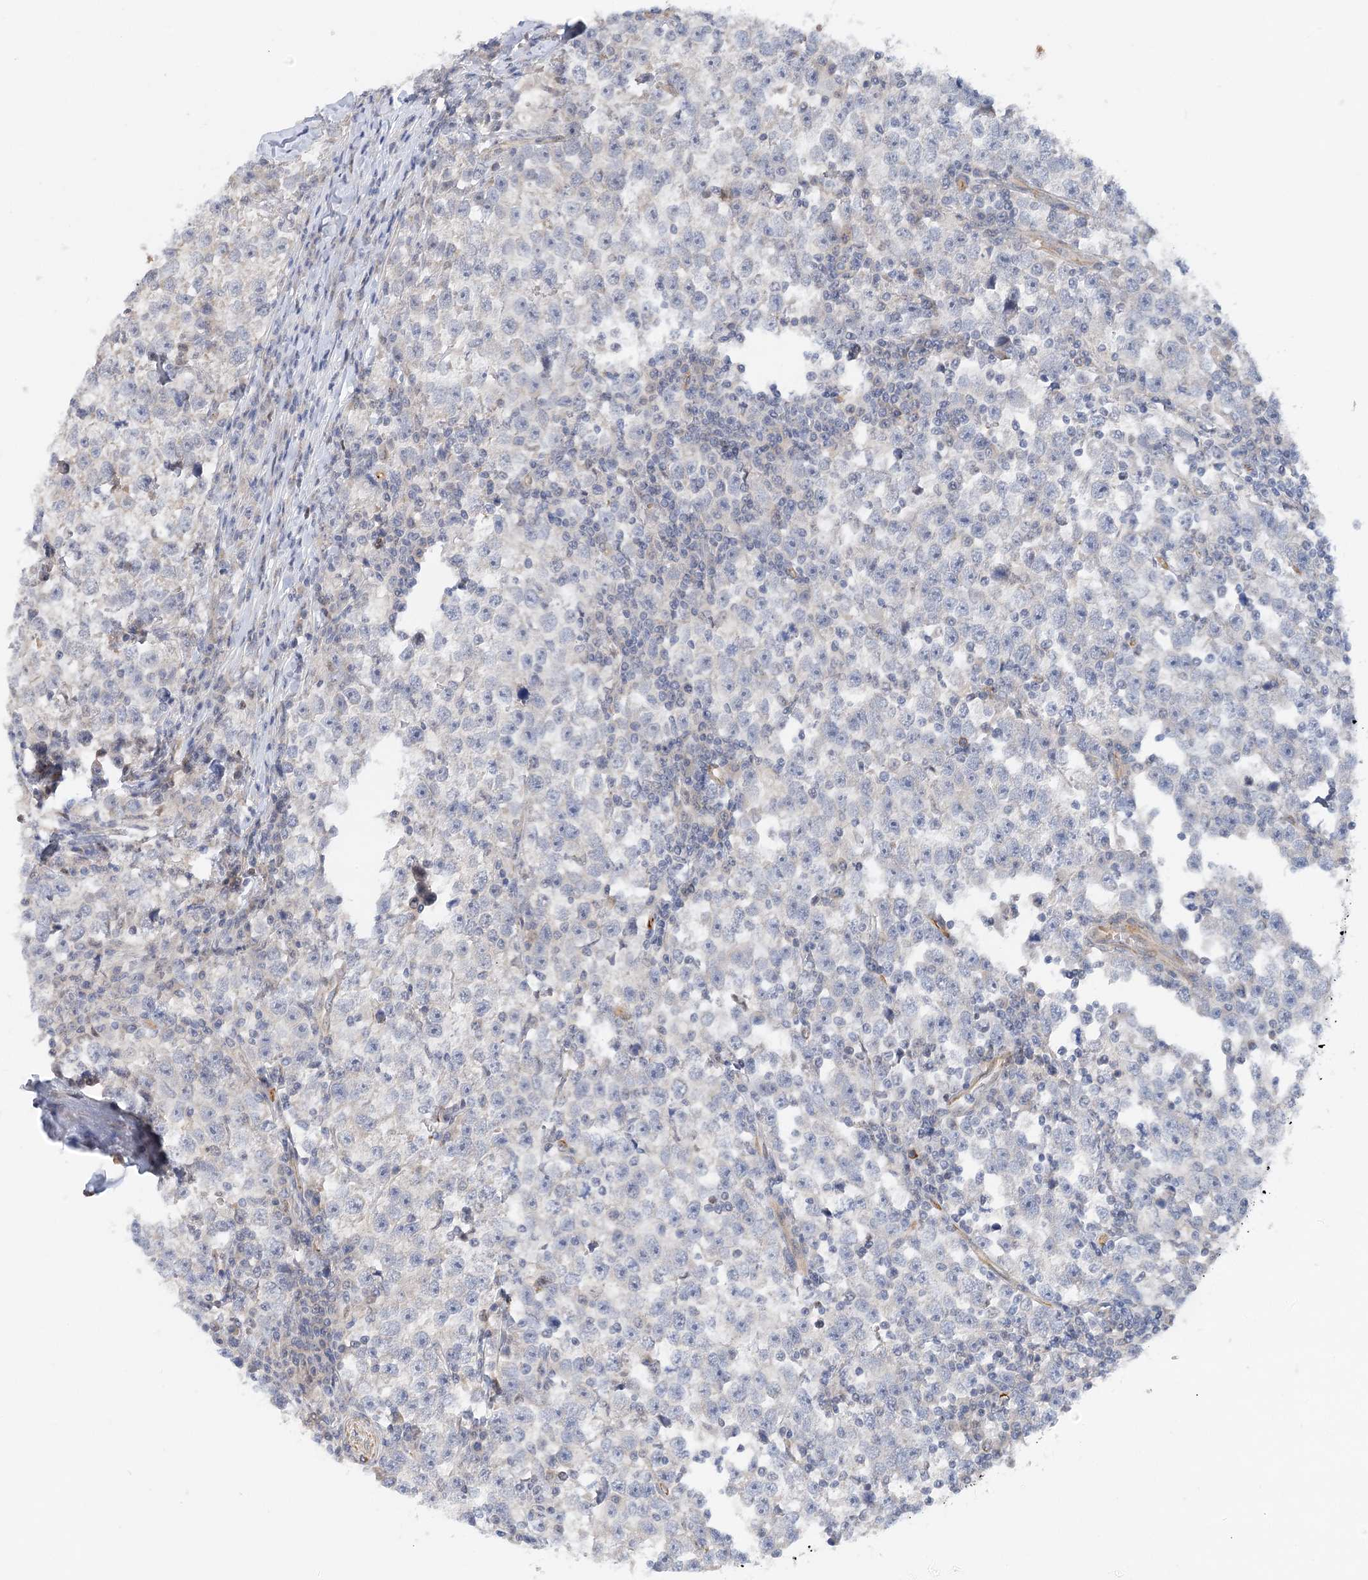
{"staining": {"intensity": "negative", "quantity": "none", "location": "none"}, "tissue": "testis cancer", "cell_type": "Tumor cells", "image_type": "cancer", "snomed": [{"axis": "morphology", "description": "Normal tissue, NOS"}, {"axis": "morphology", "description": "Seminoma, NOS"}, {"axis": "topography", "description": "Testis"}], "caption": "DAB immunohistochemical staining of human testis seminoma exhibits no significant staining in tumor cells.", "gene": "NELL2", "patient": {"sex": "male", "age": 43}}